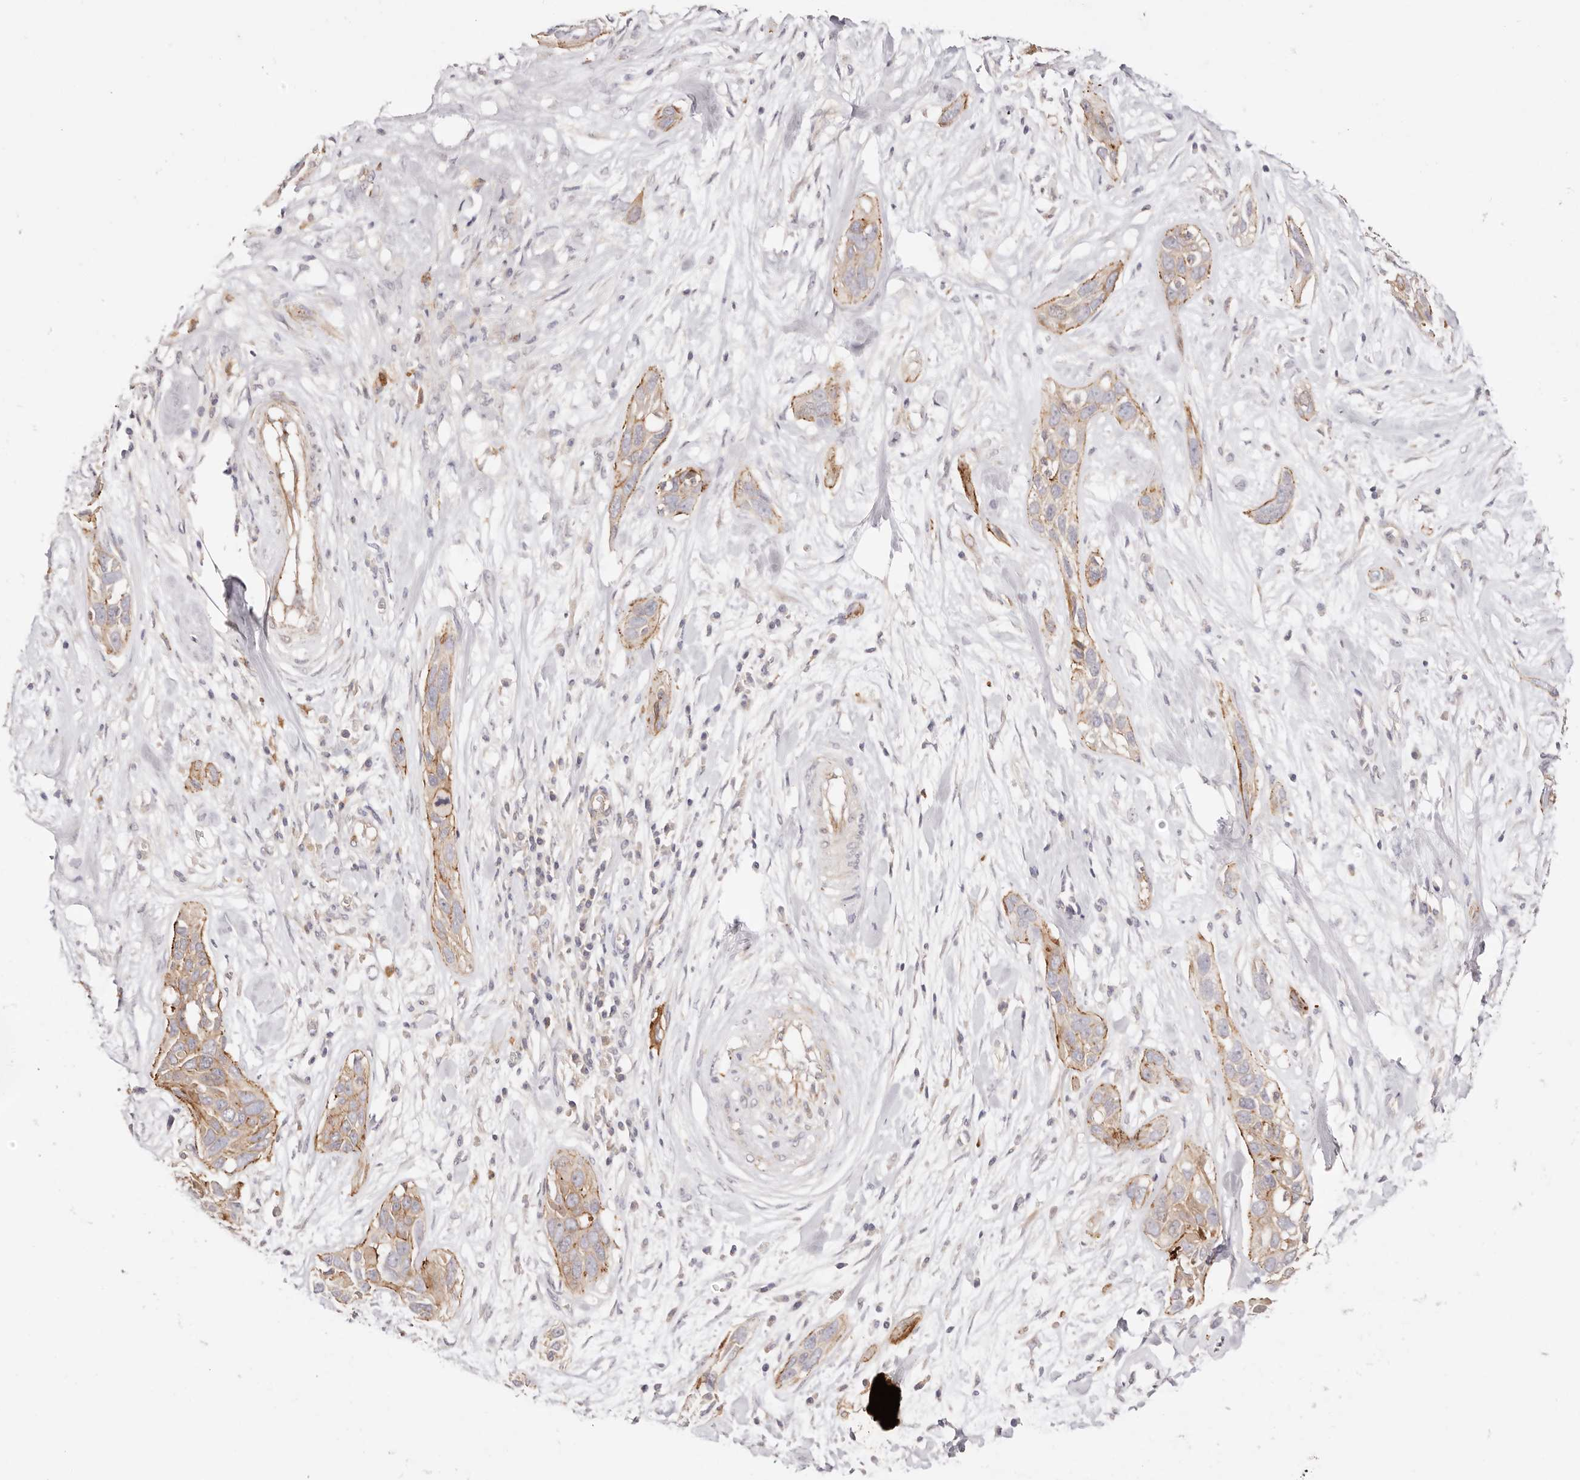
{"staining": {"intensity": "moderate", "quantity": ">75%", "location": "cytoplasmic/membranous"}, "tissue": "pancreatic cancer", "cell_type": "Tumor cells", "image_type": "cancer", "snomed": [{"axis": "morphology", "description": "Adenocarcinoma, NOS"}, {"axis": "topography", "description": "Pancreas"}], "caption": "Moderate cytoplasmic/membranous positivity is appreciated in approximately >75% of tumor cells in pancreatic cancer.", "gene": "SLC35B2", "patient": {"sex": "female", "age": 60}}